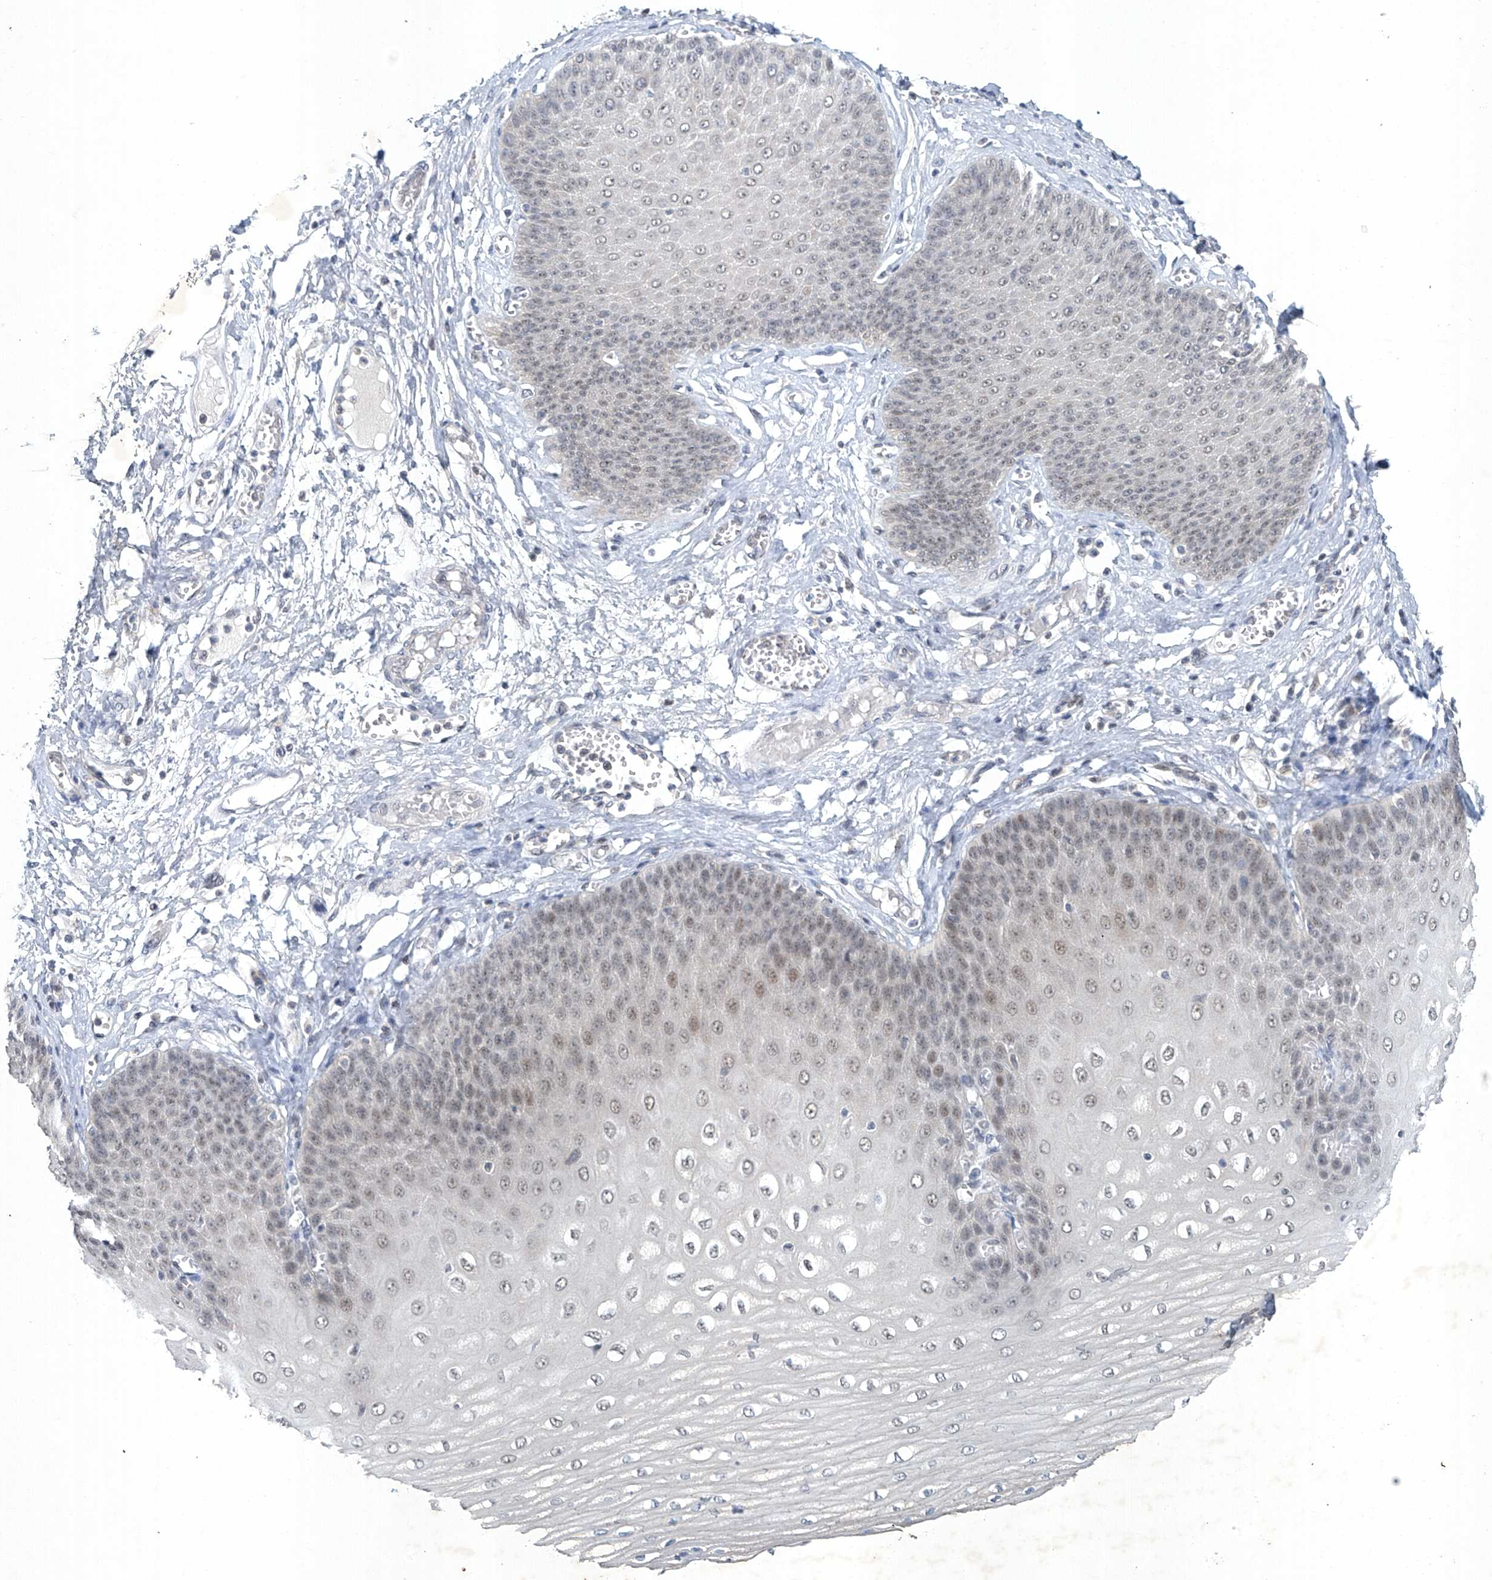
{"staining": {"intensity": "moderate", "quantity": "<25%", "location": "nuclear"}, "tissue": "esophagus", "cell_type": "Squamous epithelial cells", "image_type": "normal", "snomed": [{"axis": "morphology", "description": "Normal tissue, NOS"}, {"axis": "topography", "description": "Esophagus"}], "caption": "Protein analysis of benign esophagus shows moderate nuclear positivity in approximately <25% of squamous epithelial cells.", "gene": "TAF8", "patient": {"sex": "male", "age": 60}}